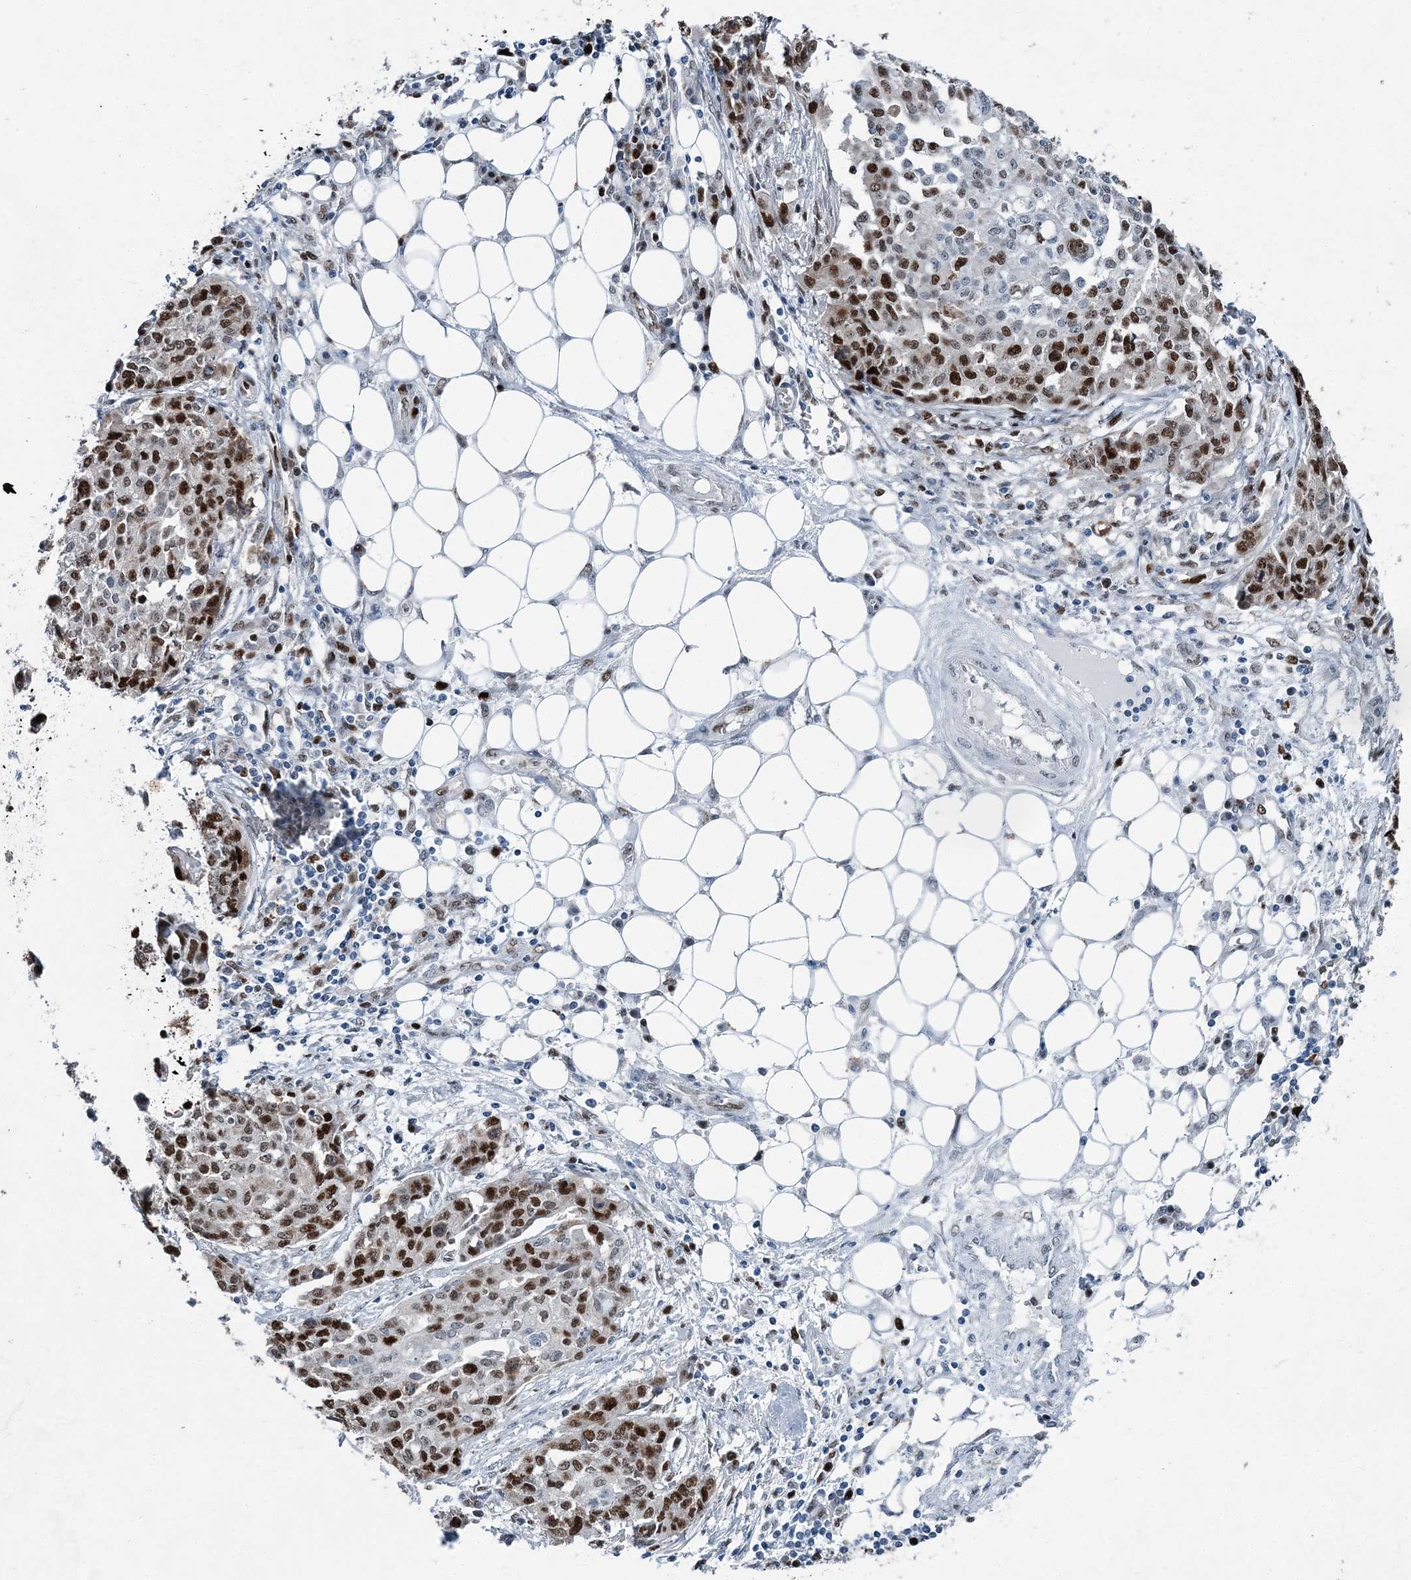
{"staining": {"intensity": "strong", "quantity": "25%-75%", "location": "nuclear"}, "tissue": "ovarian cancer", "cell_type": "Tumor cells", "image_type": "cancer", "snomed": [{"axis": "morphology", "description": "Cystadenocarcinoma, serous, NOS"}, {"axis": "topography", "description": "Soft tissue"}, {"axis": "topography", "description": "Ovary"}], "caption": "A high-resolution micrograph shows IHC staining of ovarian cancer (serous cystadenocarcinoma), which displays strong nuclear positivity in approximately 25%-75% of tumor cells.", "gene": "HAT1", "patient": {"sex": "female", "age": 57}}